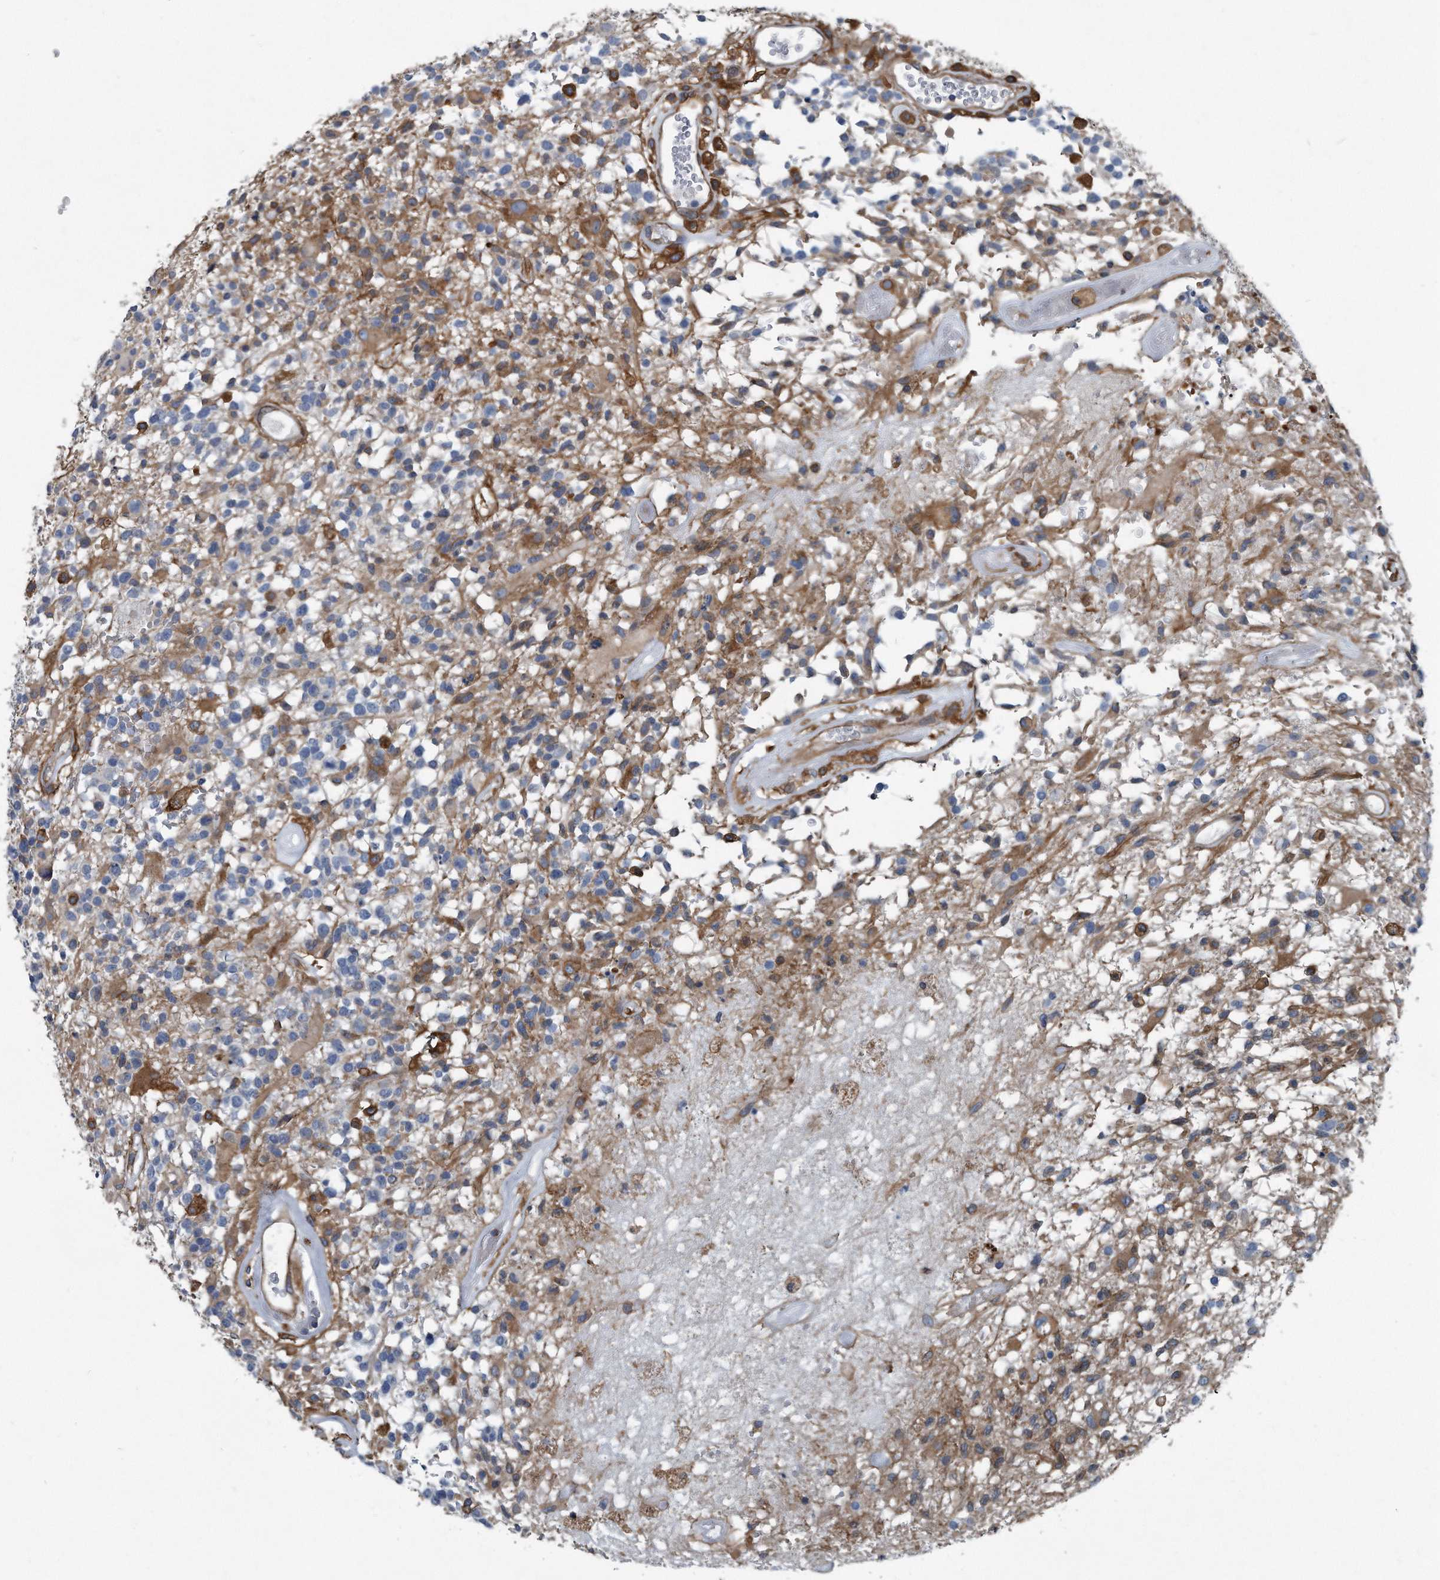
{"staining": {"intensity": "negative", "quantity": "none", "location": "none"}, "tissue": "glioma", "cell_type": "Tumor cells", "image_type": "cancer", "snomed": [{"axis": "morphology", "description": "Glioma, malignant, High grade"}, {"axis": "morphology", "description": "Glioblastoma, NOS"}, {"axis": "topography", "description": "Brain"}], "caption": "The image exhibits no staining of tumor cells in glioma.", "gene": "PLEC", "patient": {"sex": "male", "age": 60}}